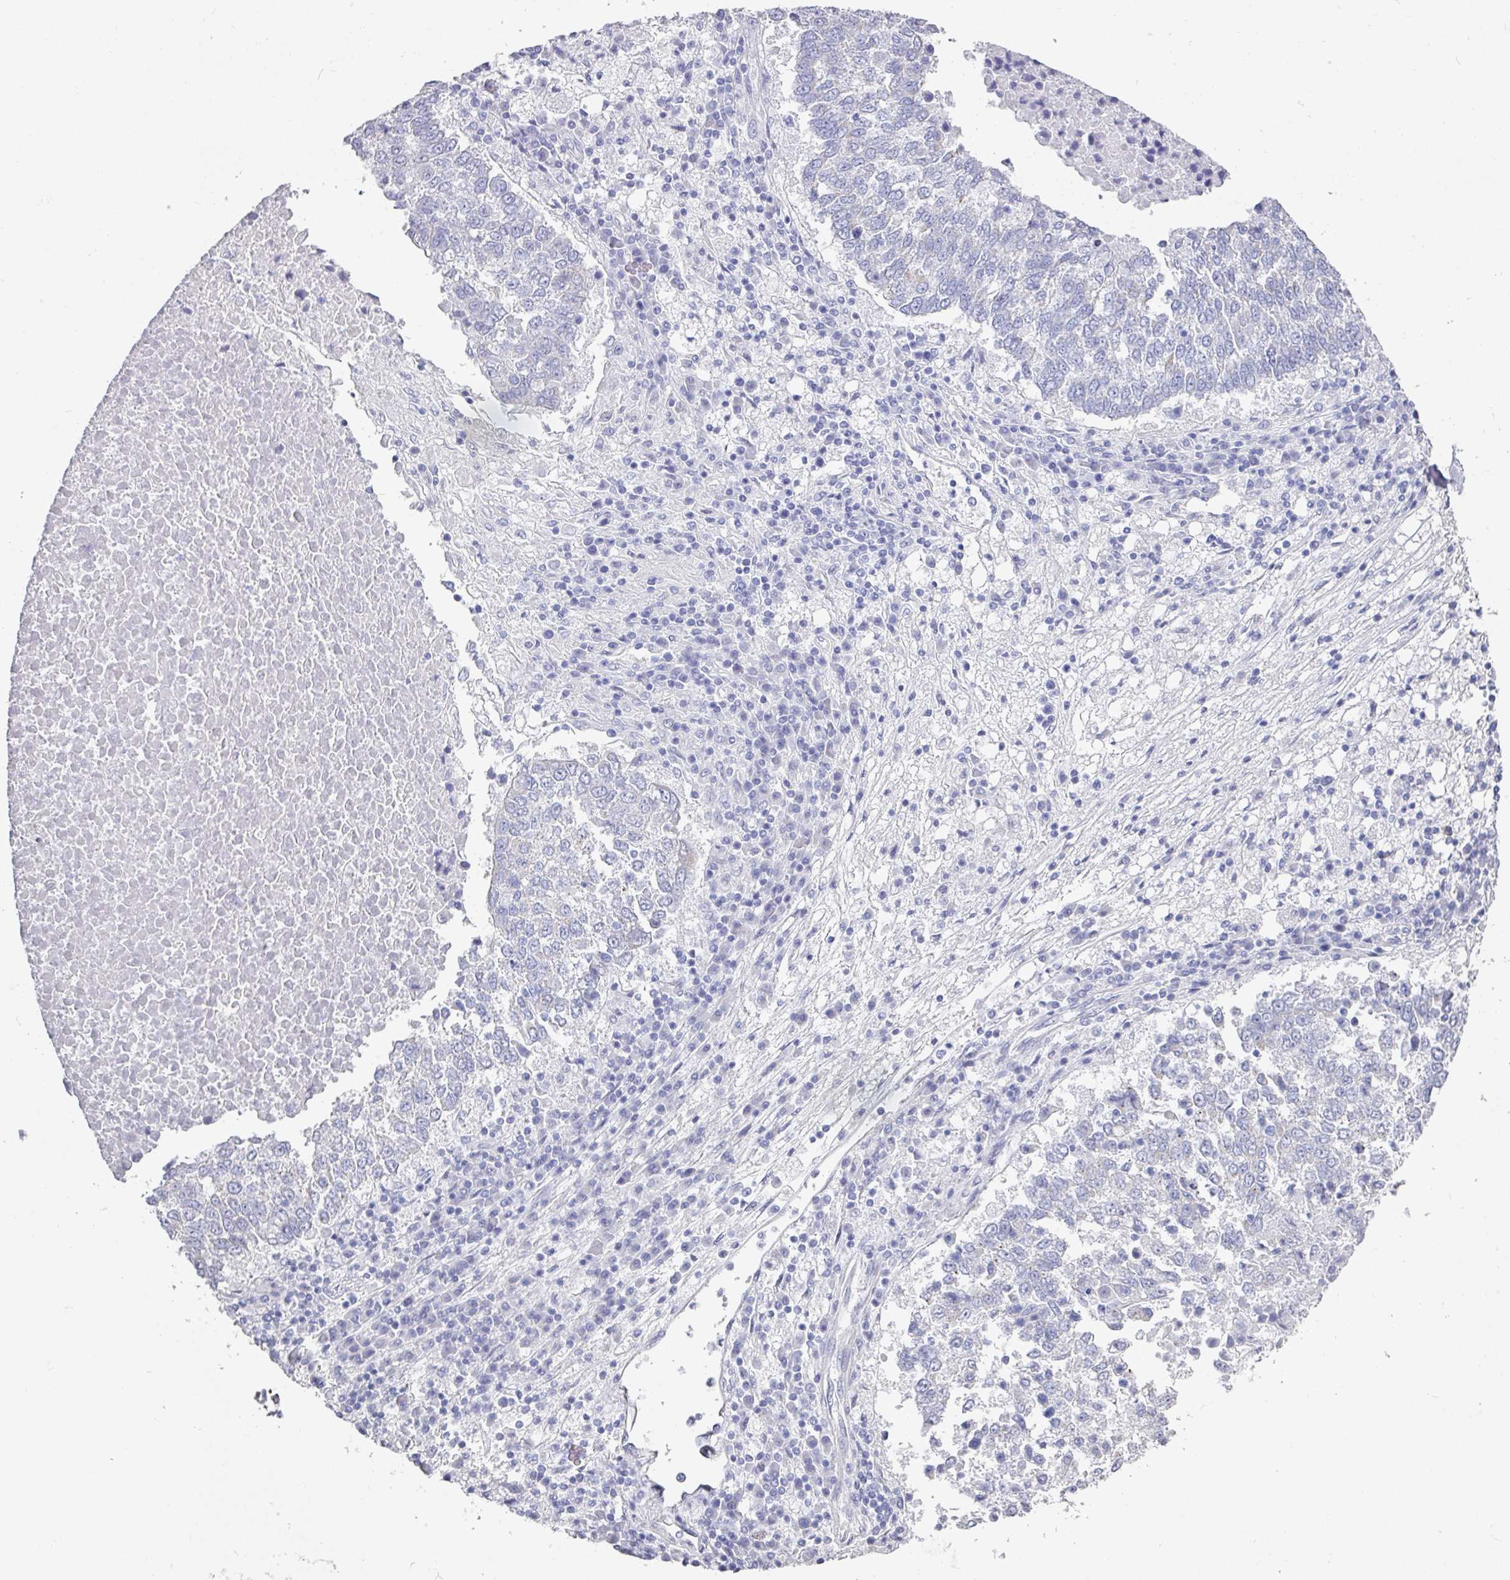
{"staining": {"intensity": "negative", "quantity": "none", "location": "none"}, "tissue": "lung cancer", "cell_type": "Tumor cells", "image_type": "cancer", "snomed": [{"axis": "morphology", "description": "Squamous cell carcinoma, NOS"}, {"axis": "topography", "description": "Lung"}], "caption": "Tumor cells show no significant expression in squamous cell carcinoma (lung).", "gene": "SETBP1", "patient": {"sex": "male", "age": 73}}